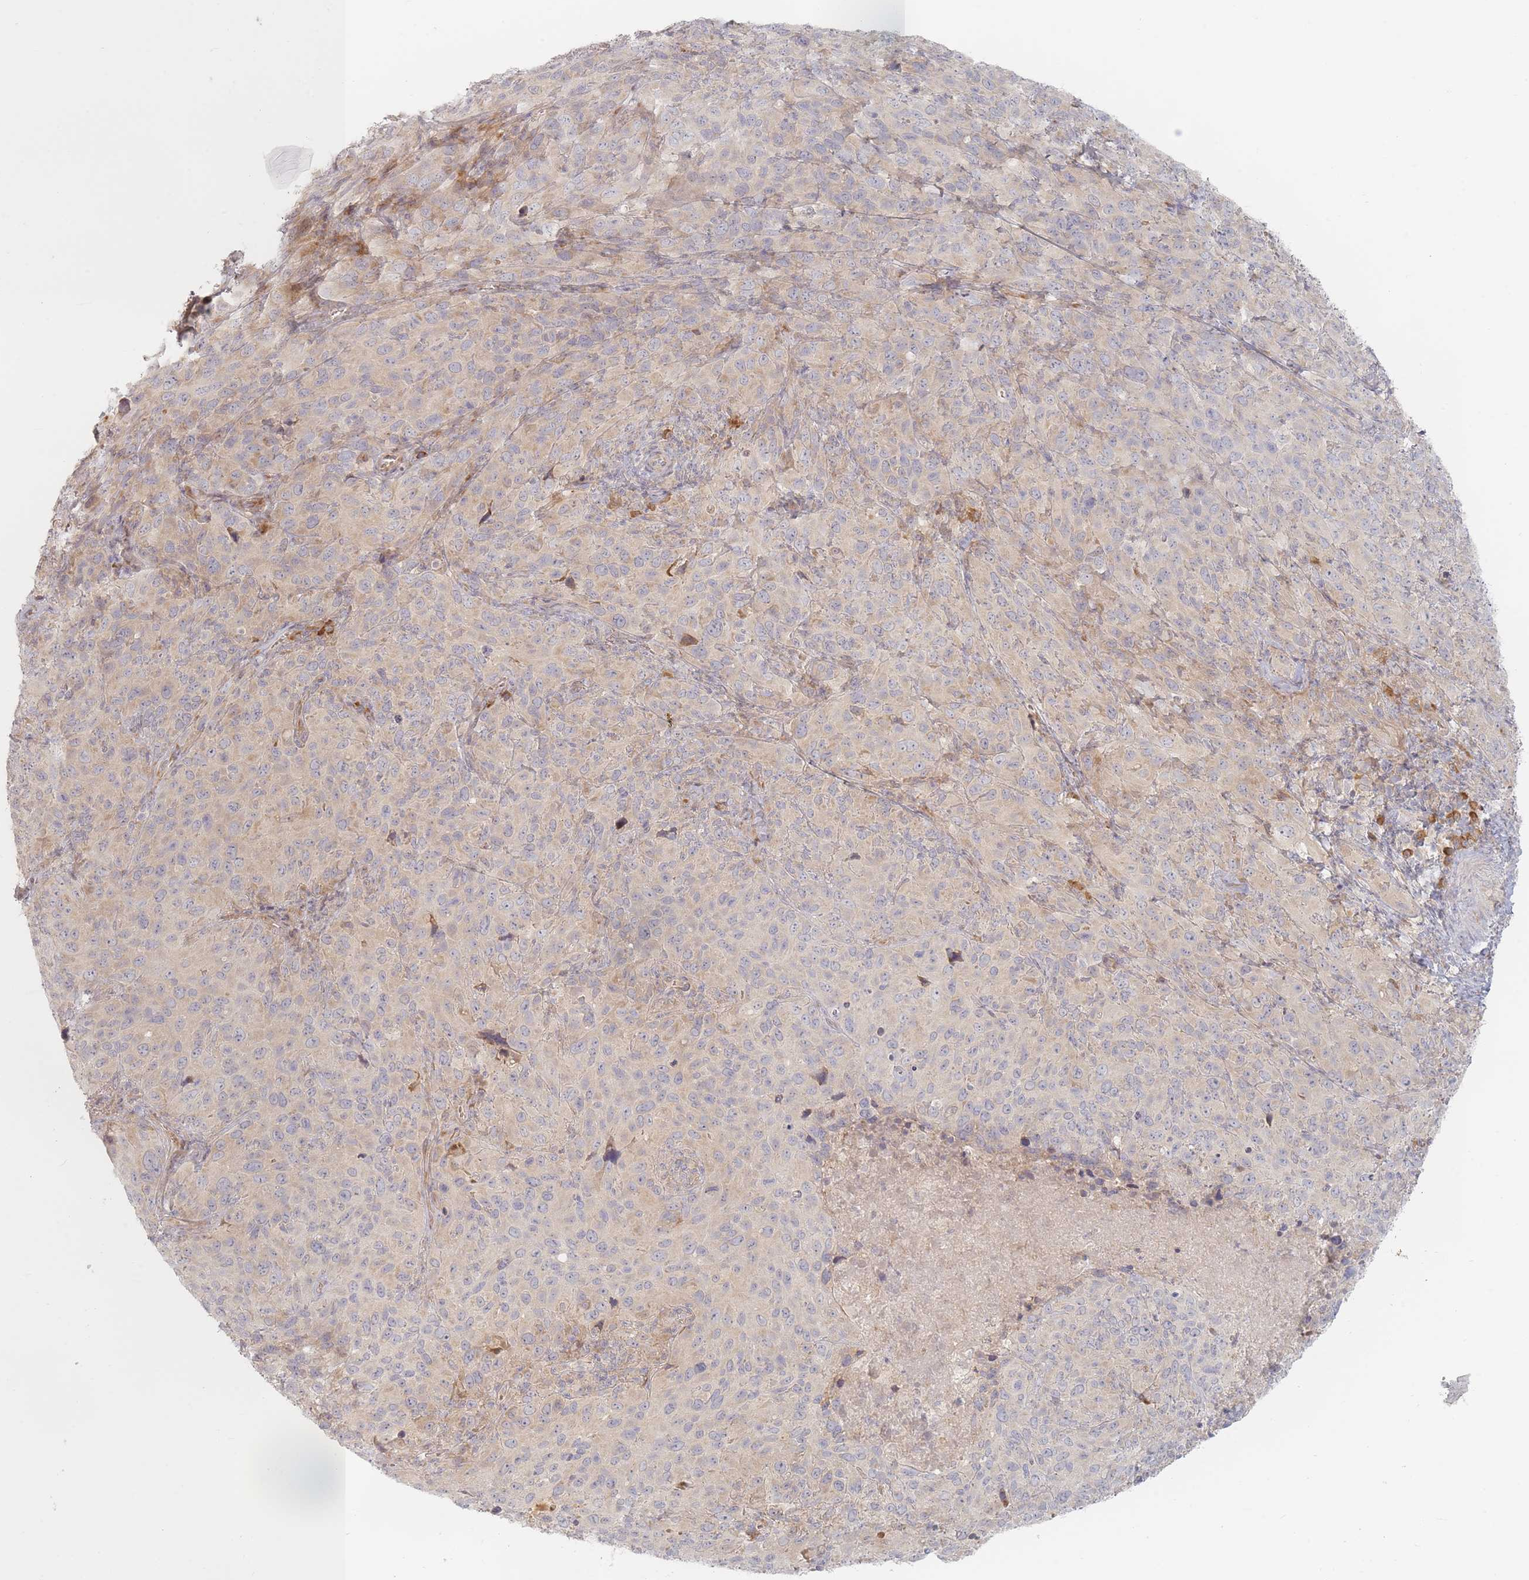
{"staining": {"intensity": "weak", "quantity": "25%-75%", "location": "cytoplasmic/membranous"}, "tissue": "cervical cancer", "cell_type": "Tumor cells", "image_type": "cancer", "snomed": [{"axis": "morphology", "description": "Squamous cell carcinoma, NOS"}, {"axis": "topography", "description": "Cervix"}], "caption": "Weak cytoplasmic/membranous expression is appreciated in approximately 25%-75% of tumor cells in cervical cancer. (Stains: DAB in brown, nuclei in blue, Microscopy: brightfield microscopy at high magnification).", "gene": "ZKSCAN7", "patient": {"sex": "female", "age": 51}}